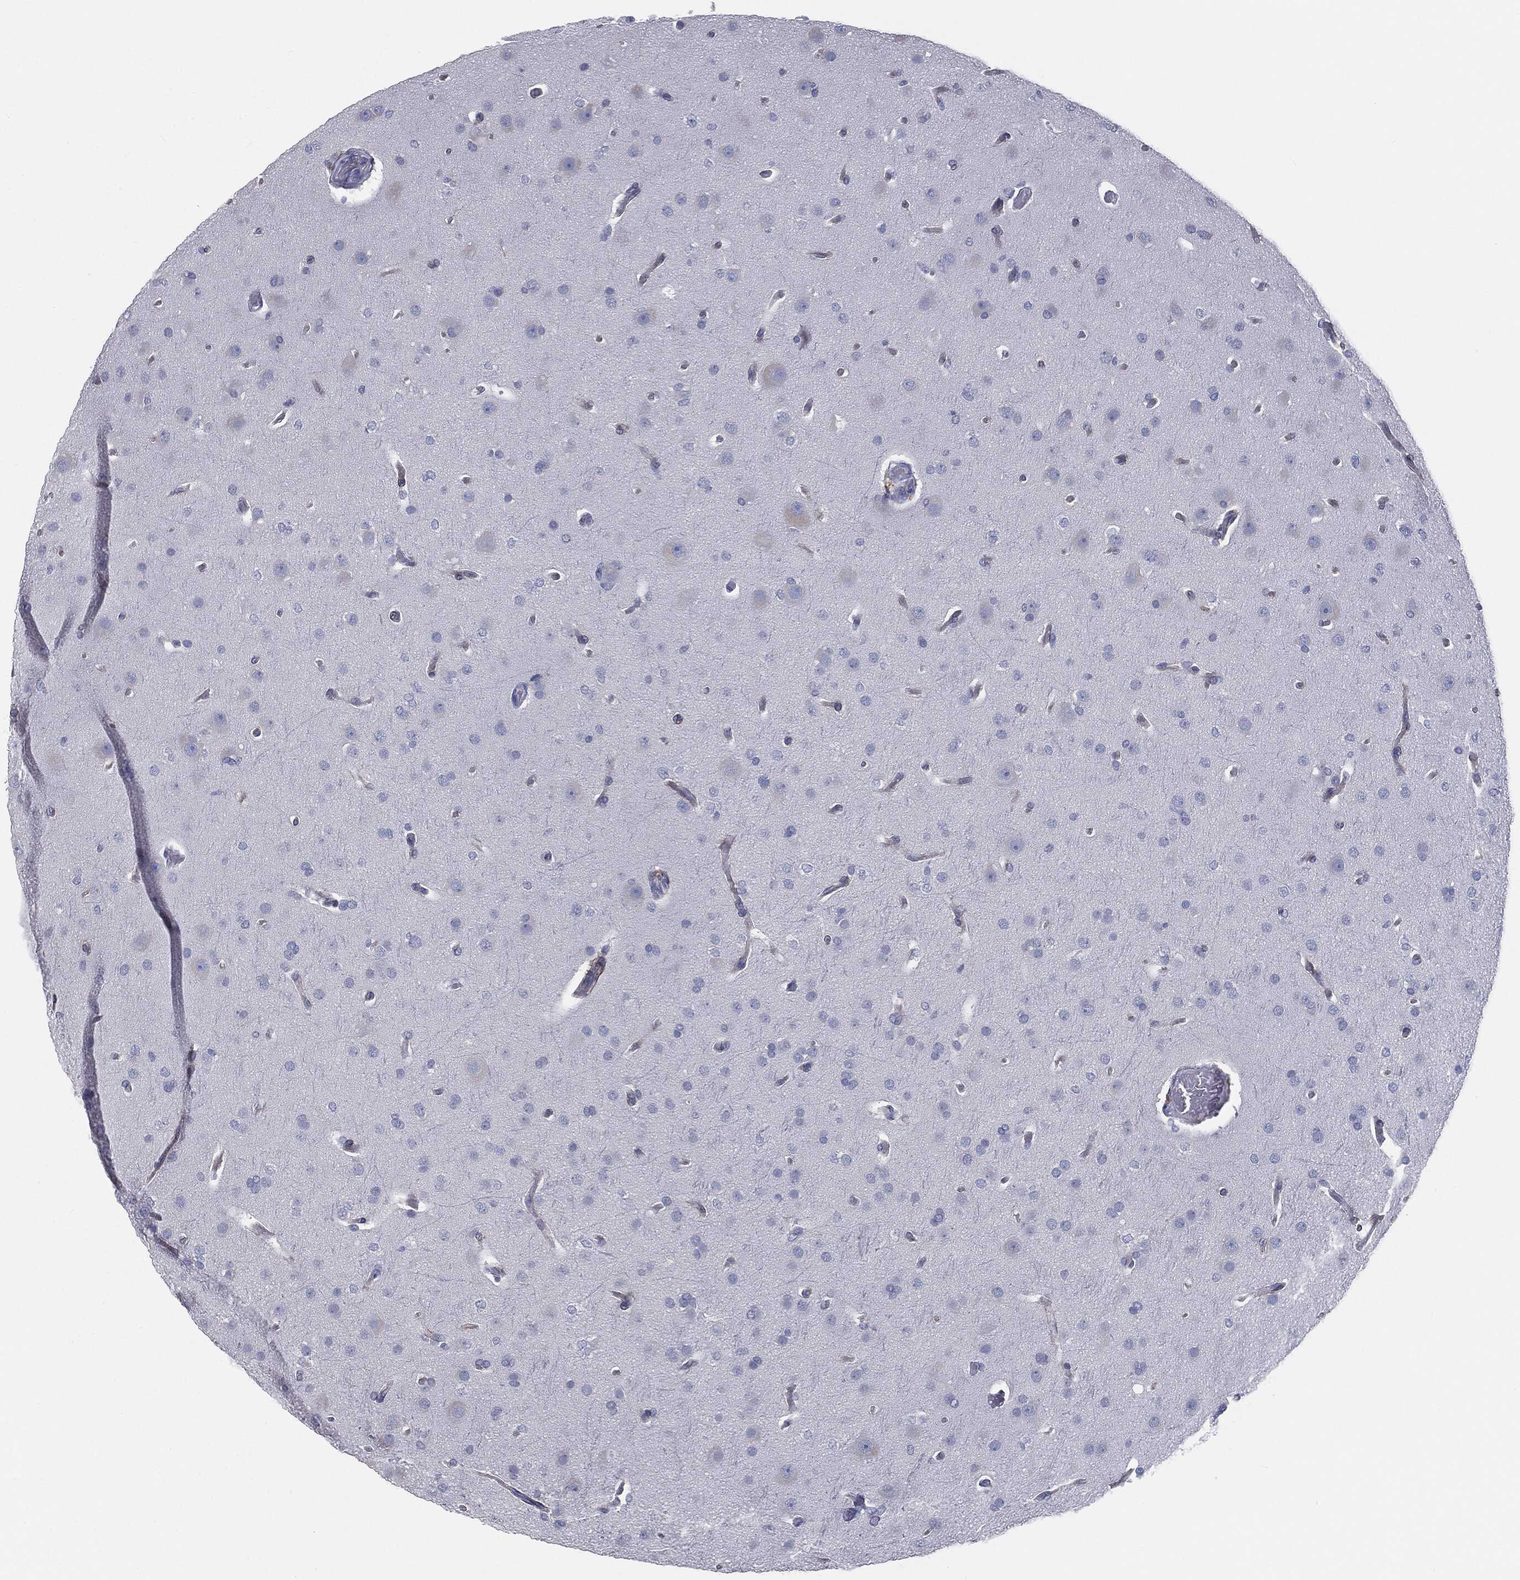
{"staining": {"intensity": "negative", "quantity": "none", "location": "none"}, "tissue": "glioma", "cell_type": "Tumor cells", "image_type": "cancer", "snomed": [{"axis": "morphology", "description": "Glioma, malignant, Low grade"}, {"axis": "topography", "description": "Brain"}], "caption": "Immunohistochemical staining of human glioma reveals no significant staining in tumor cells.", "gene": "CAV3", "patient": {"sex": "male", "age": 41}}